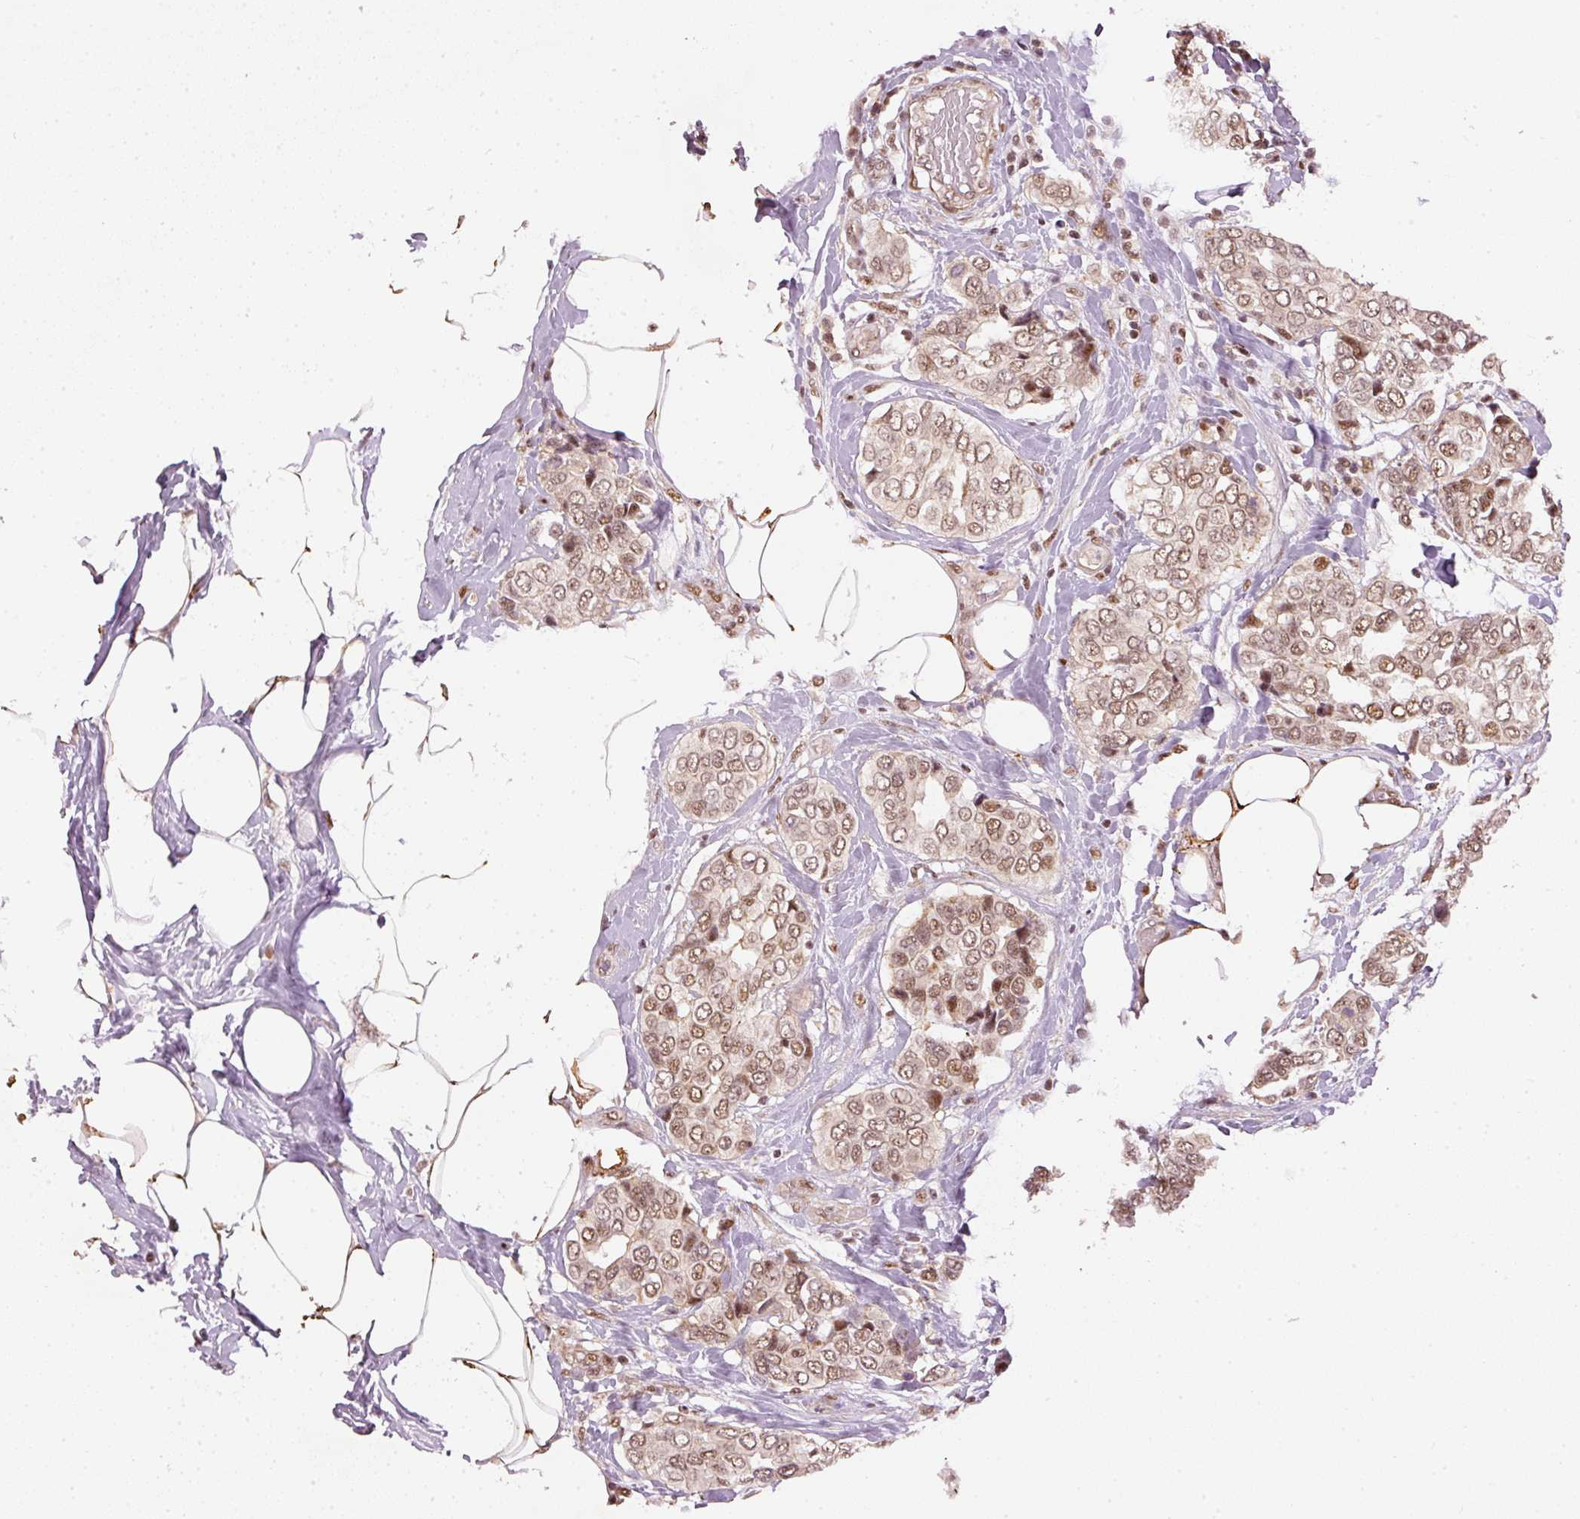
{"staining": {"intensity": "moderate", "quantity": ">75%", "location": "nuclear"}, "tissue": "breast cancer", "cell_type": "Tumor cells", "image_type": "cancer", "snomed": [{"axis": "morphology", "description": "Lobular carcinoma"}, {"axis": "topography", "description": "Breast"}], "caption": "Protein analysis of breast cancer tissue displays moderate nuclear positivity in about >75% of tumor cells.", "gene": "THOC6", "patient": {"sex": "female", "age": 51}}